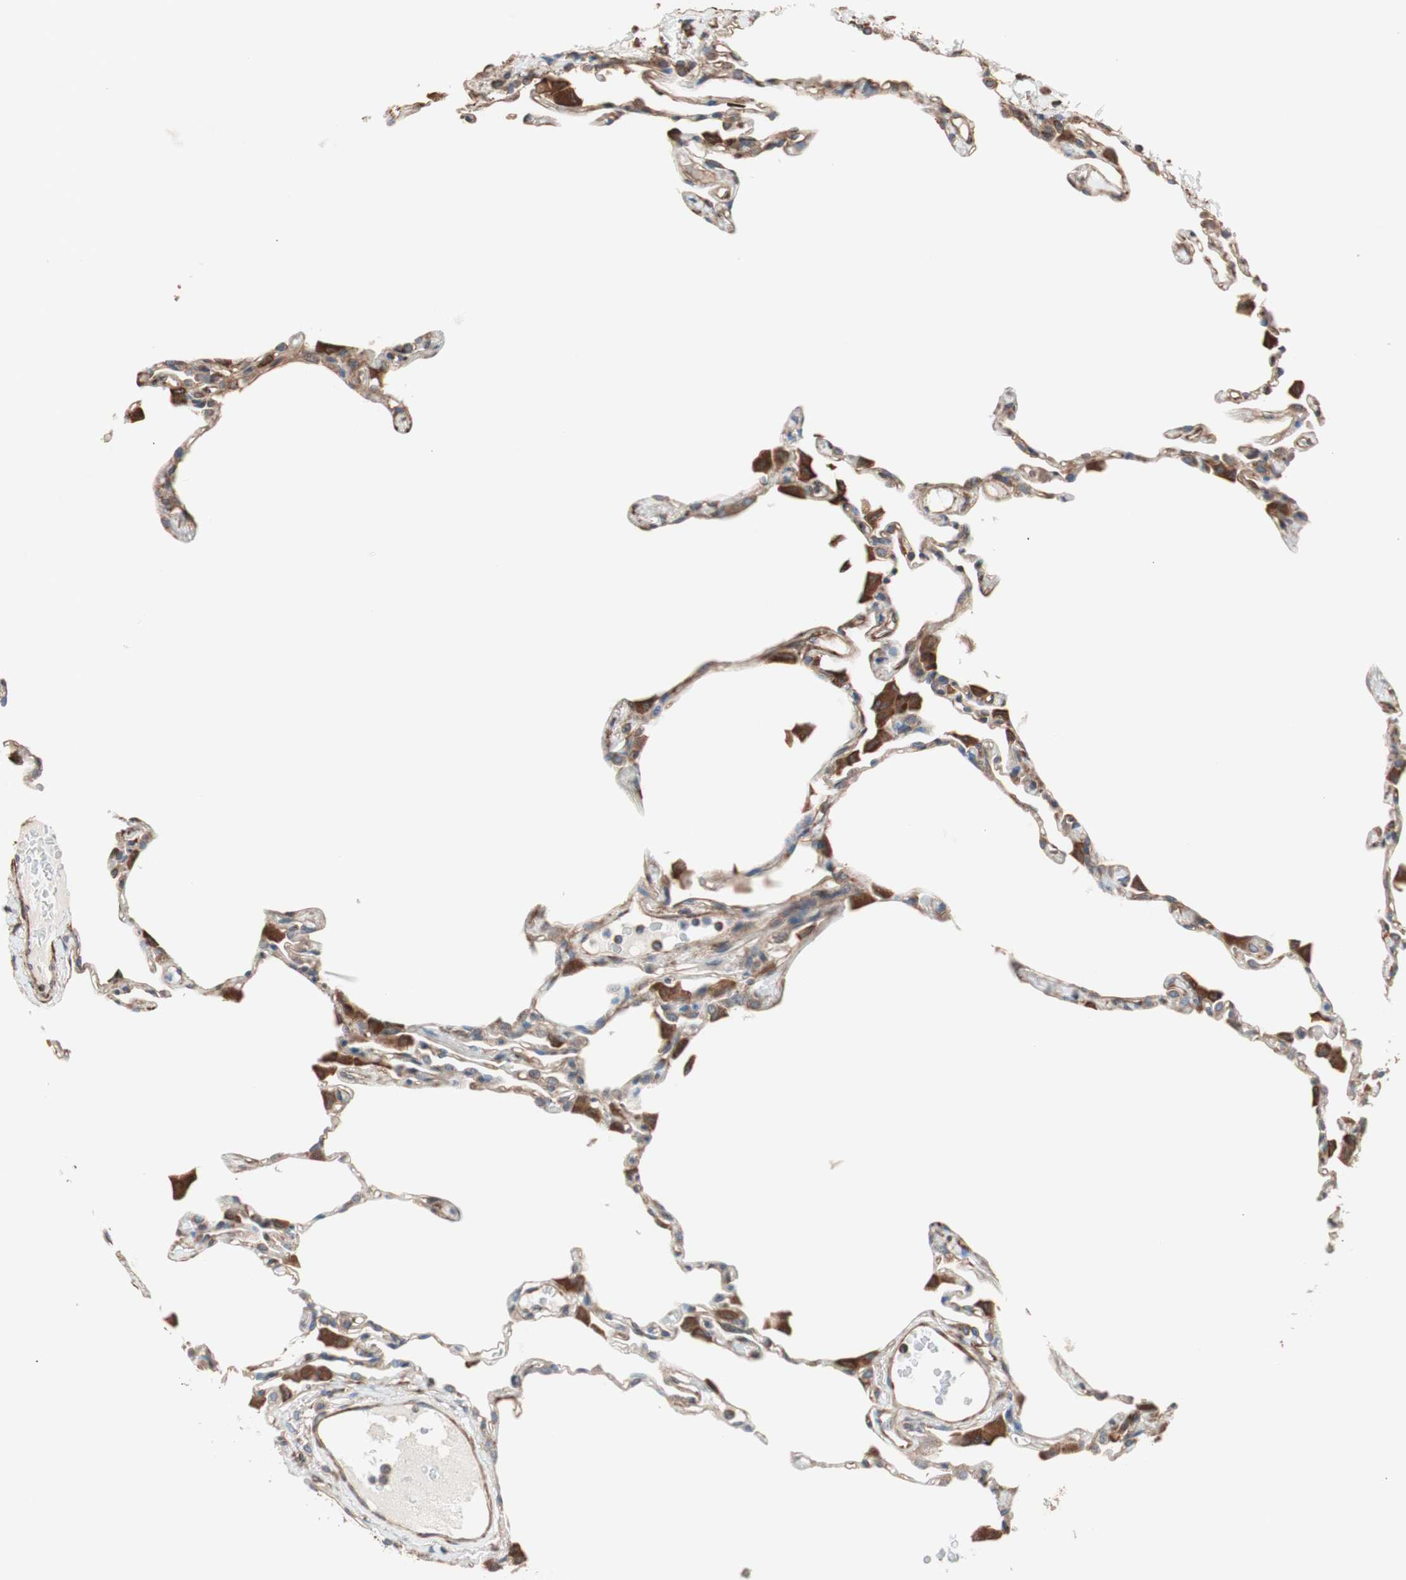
{"staining": {"intensity": "moderate", "quantity": ">75%", "location": "cytoplasmic/membranous"}, "tissue": "lung", "cell_type": "Alveolar cells", "image_type": "normal", "snomed": [{"axis": "morphology", "description": "Normal tissue, NOS"}, {"axis": "topography", "description": "Lung"}], "caption": "About >75% of alveolar cells in normal human lung display moderate cytoplasmic/membranous protein positivity as visualized by brown immunohistochemical staining.", "gene": "GPSM2", "patient": {"sex": "female", "age": 49}}